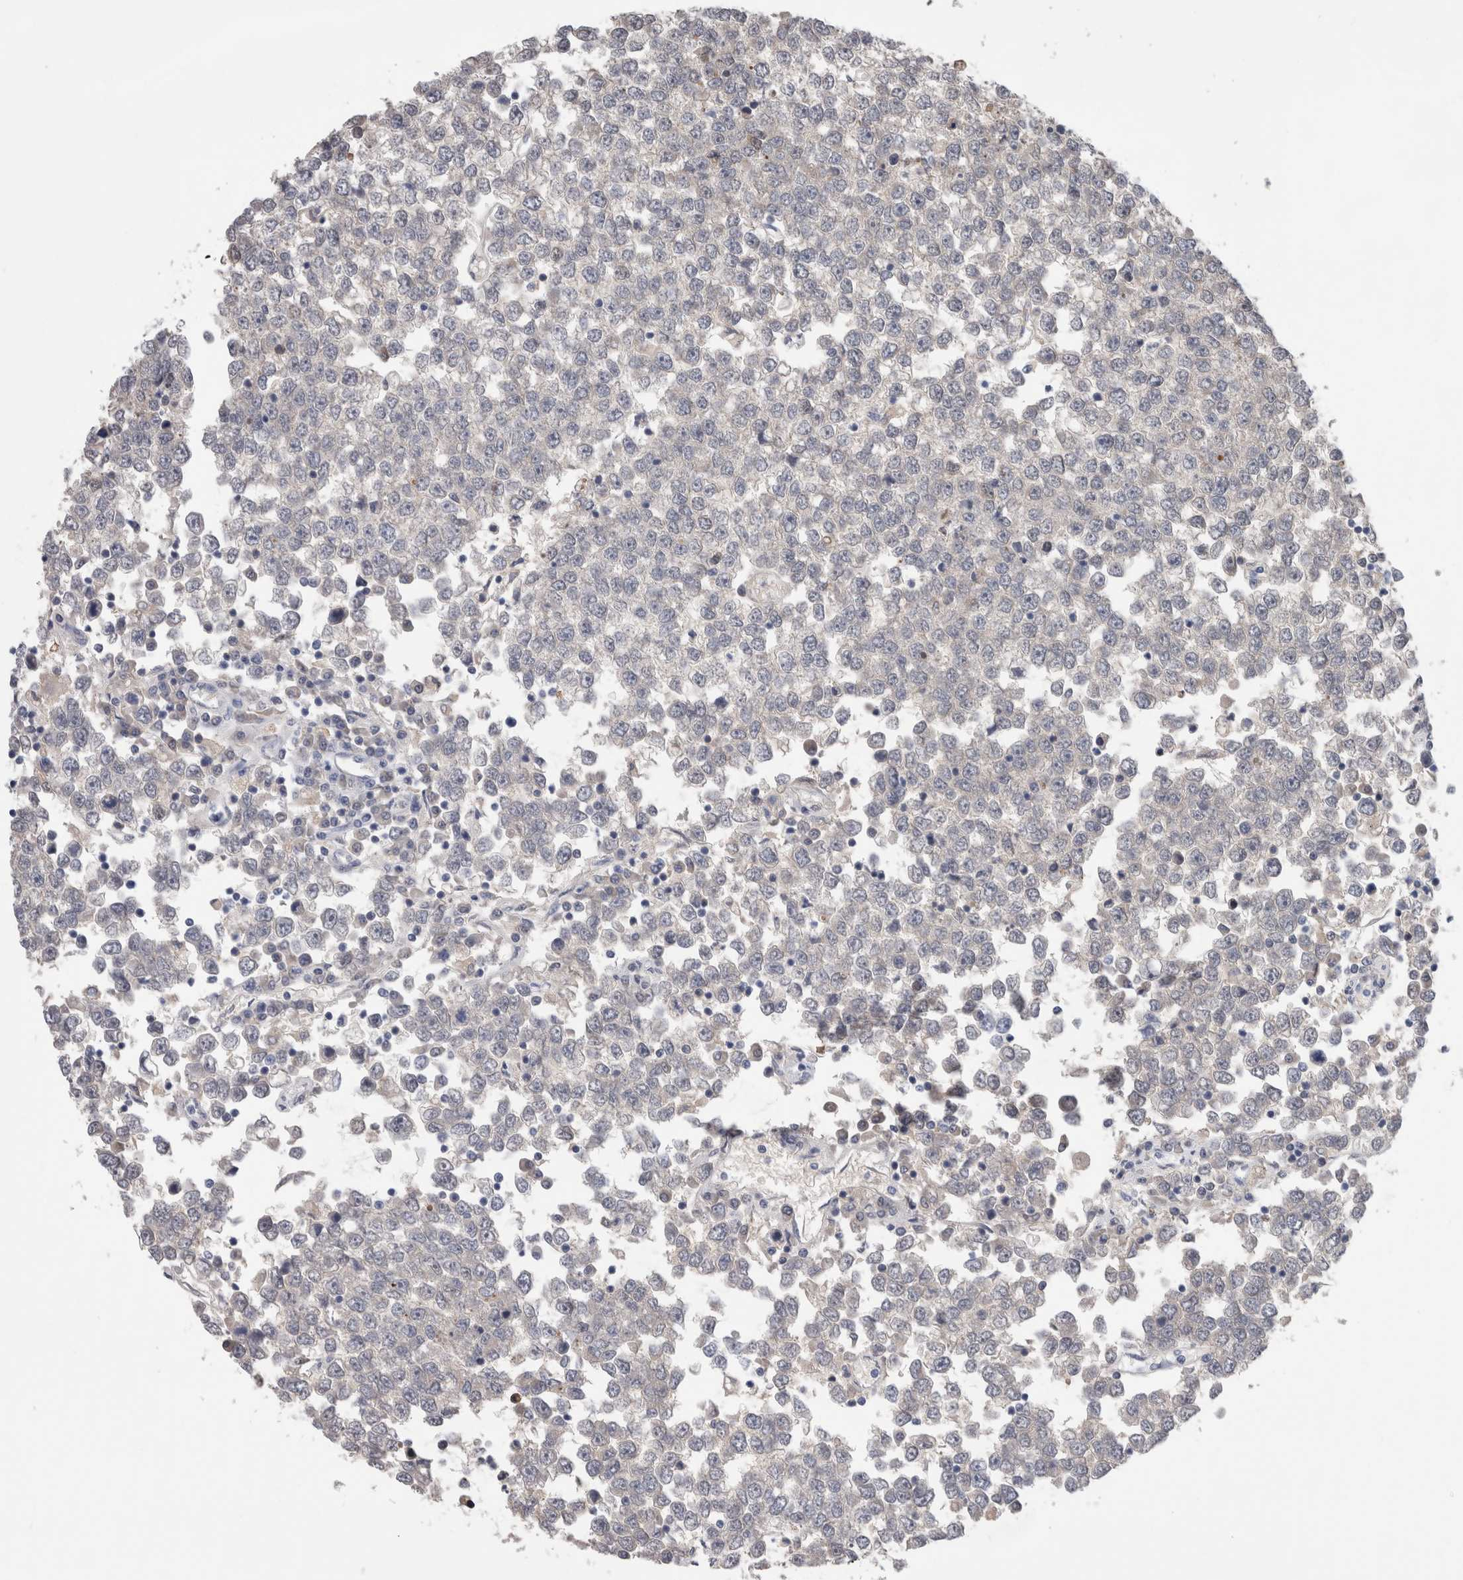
{"staining": {"intensity": "negative", "quantity": "none", "location": "none"}, "tissue": "testis cancer", "cell_type": "Tumor cells", "image_type": "cancer", "snomed": [{"axis": "morphology", "description": "Seminoma, NOS"}, {"axis": "topography", "description": "Testis"}], "caption": "Tumor cells show no significant positivity in seminoma (testis).", "gene": "CA8", "patient": {"sex": "male", "age": 65}}